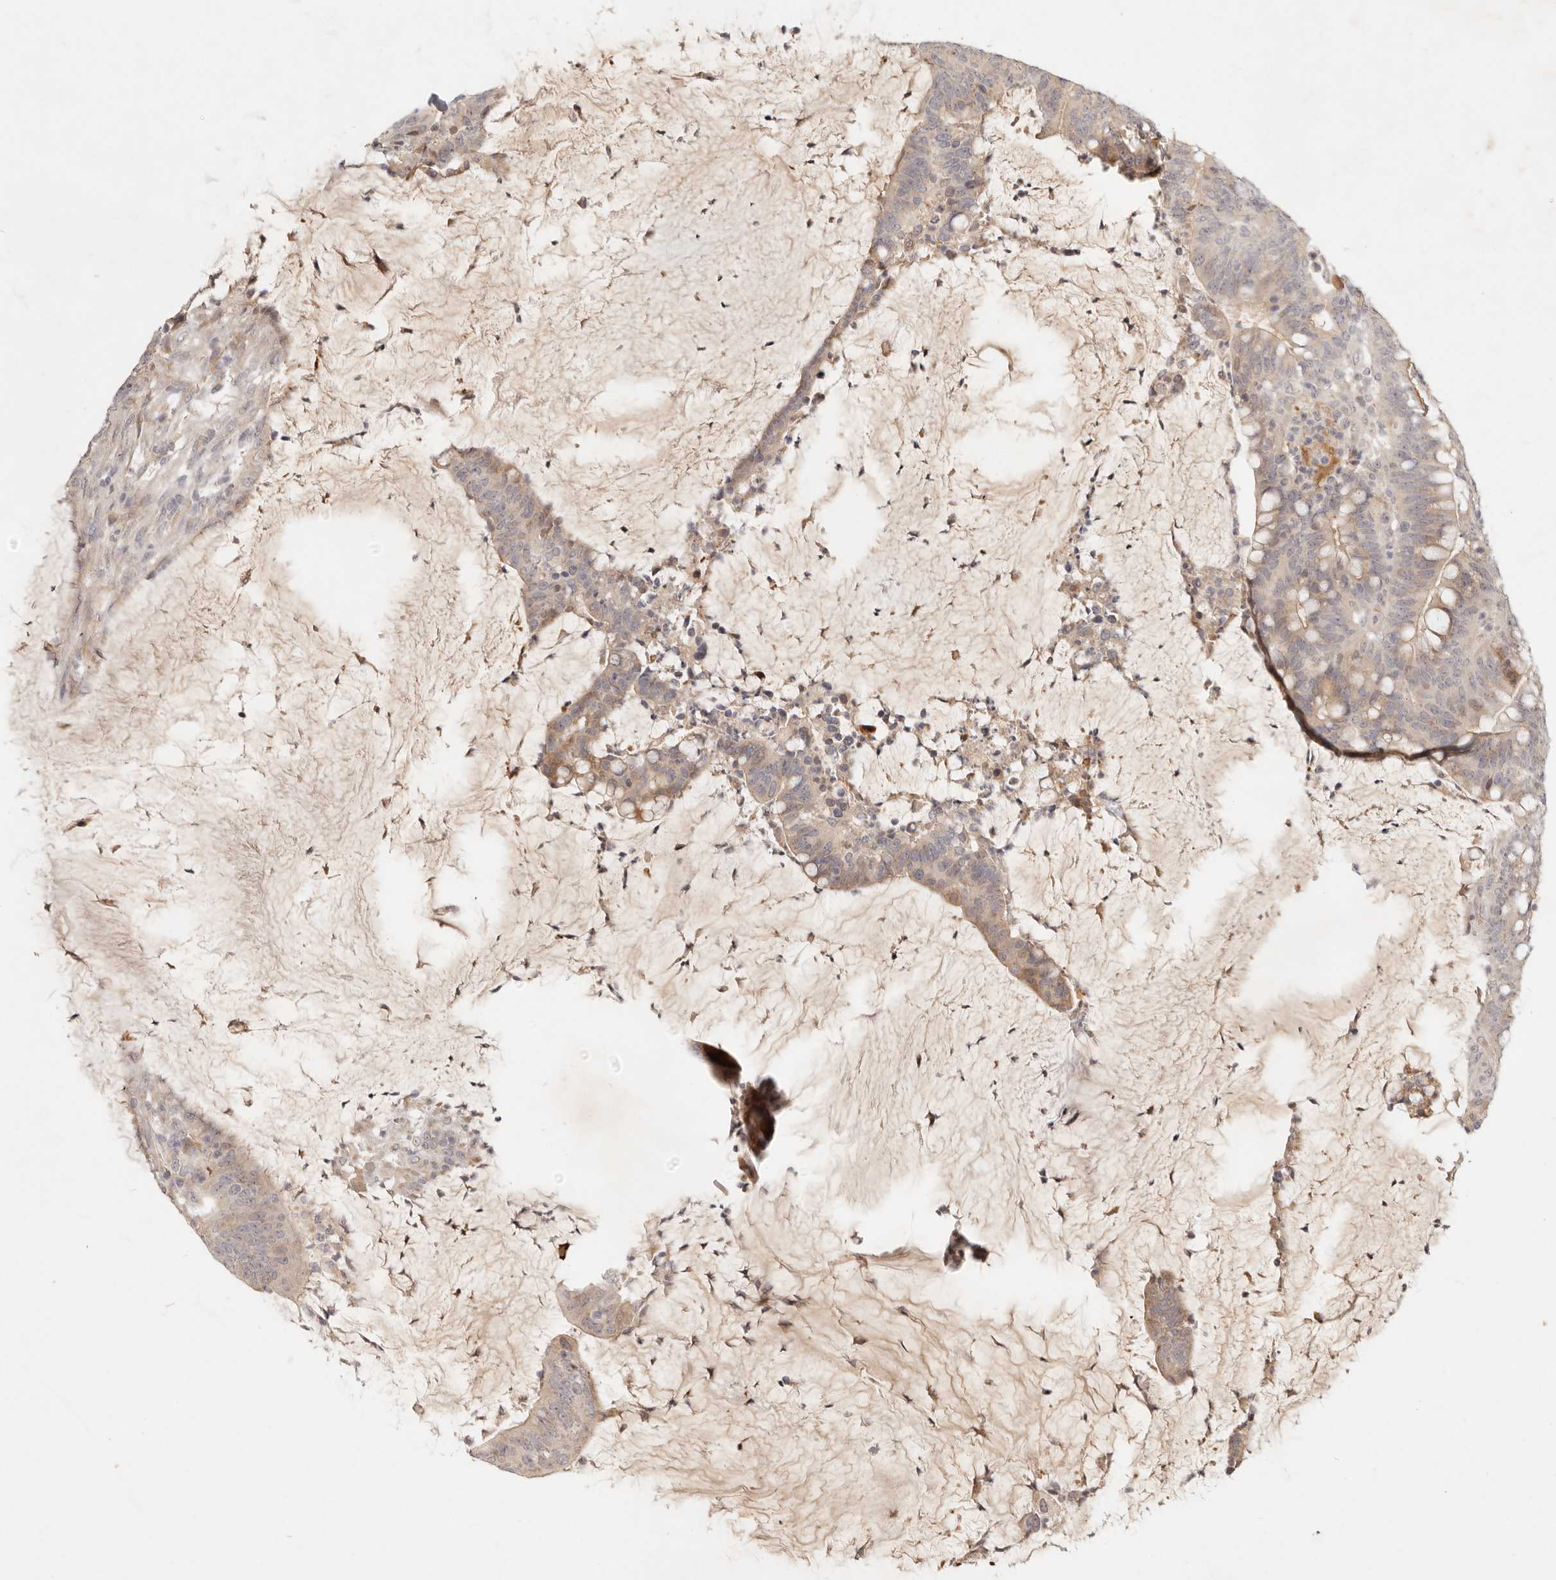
{"staining": {"intensity": "weak", "quantity": ">75%", "location": "cytoplasmic/membranous"}, "tissue": "colorectal cancer", "cell_type": "Tumor cells", "image_type": "cancer", "snomed": [{"axis": "morphology", "description": "Adenocarcinoma, NOS"}, {"axis": "topography", "description": "Colon"}], "caption": "The micrograph demonstrates staining of adenocarcinoma (colorectal), revealing weak cytoplasmic/membranous protein staining (brown color) within tumor cells. The protein is shown in brown color, while the nuclei are stained blue.", "gene": "UBXN11", "patient": {"sex": "female", "age": 66}}